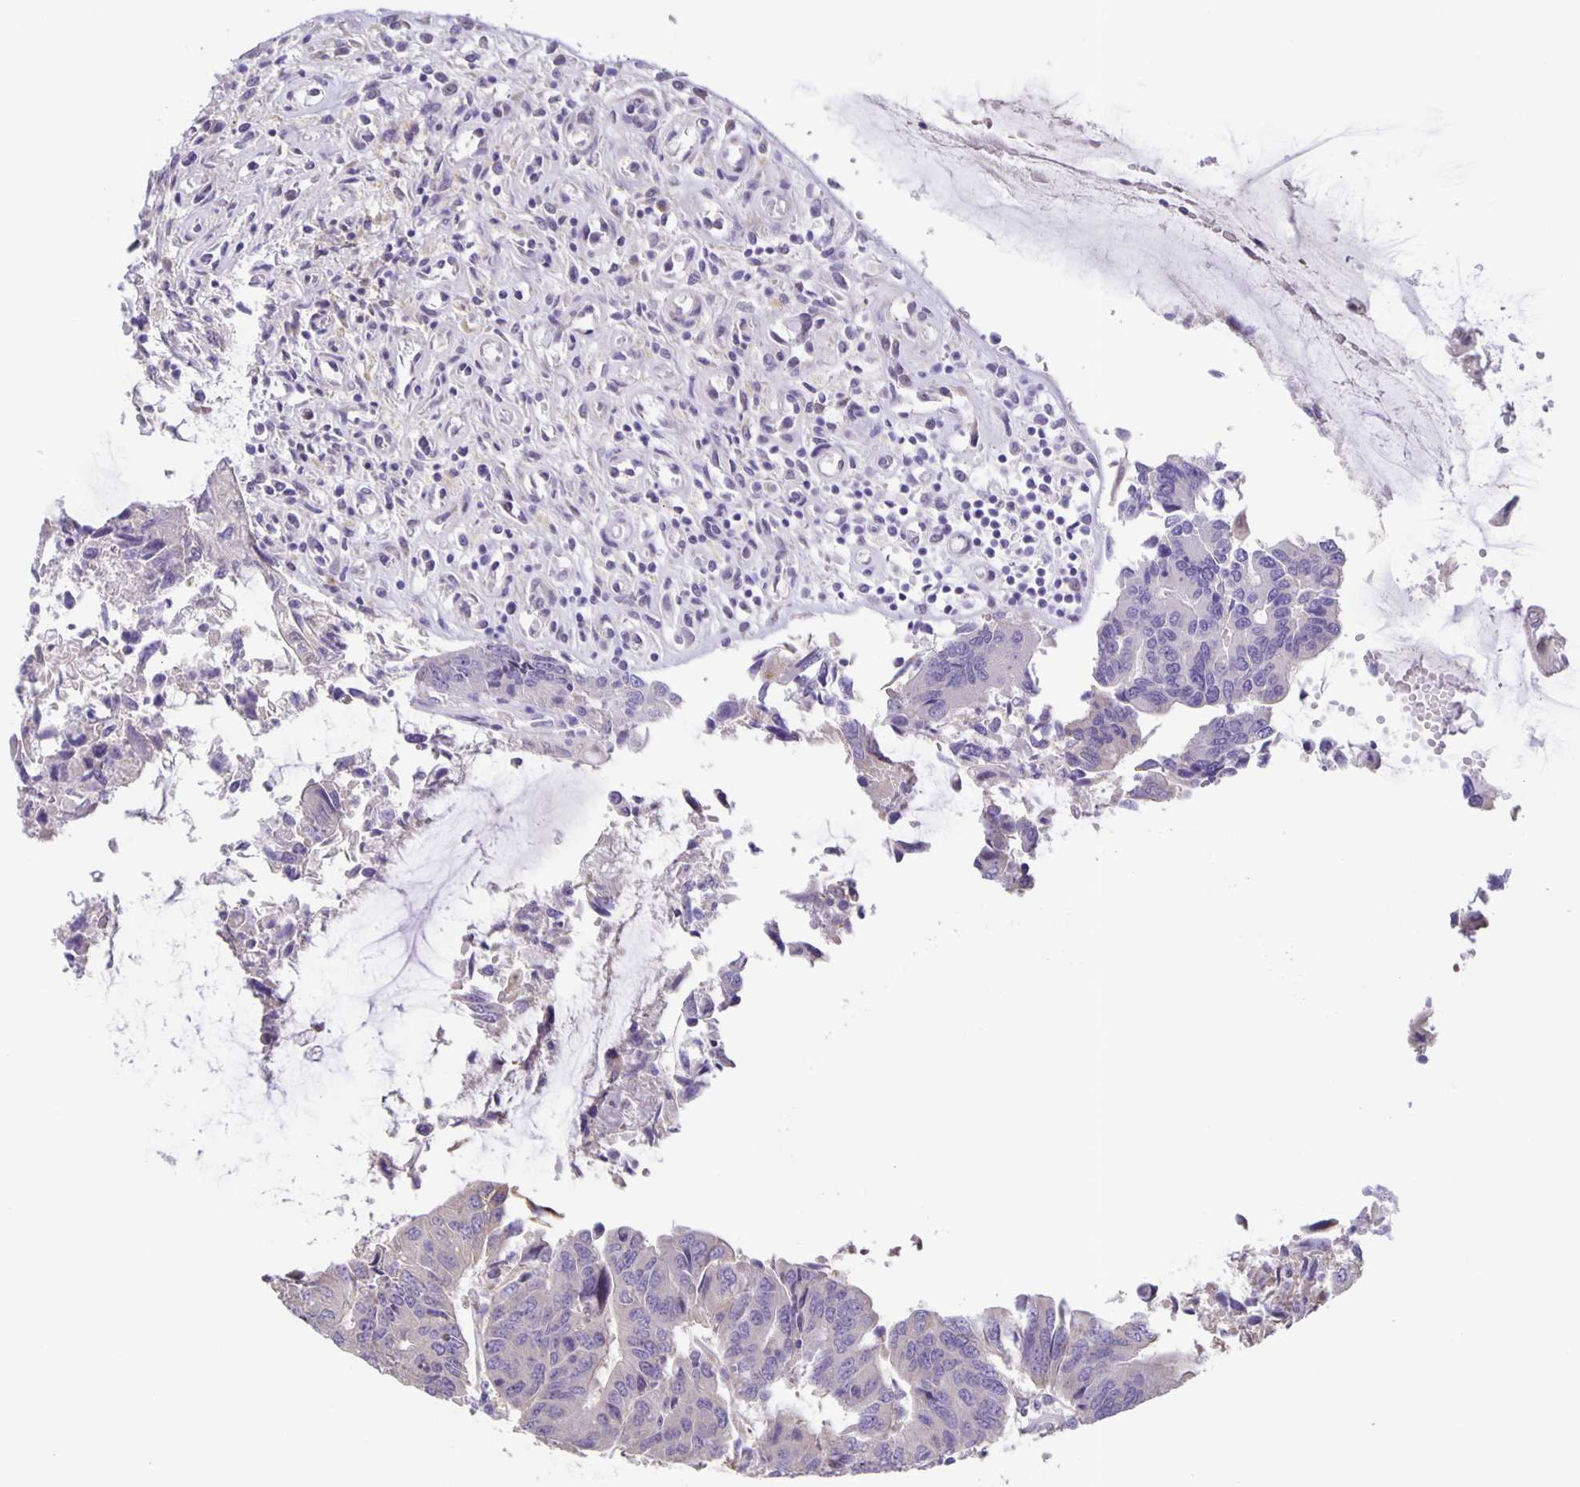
{"staining": {"intensity": "negative", "quantity": "none", "location": "none"}, "tissue": "colorectal cancer", "cell_type": "Tumor cells", "image_type": "cancer", "snomed": [{"axis": "morphology", "description": "Adenocarcinoma, NOS"}, {"axis": "topography", "description": "Colon"}], "caption": "This histopathology image is of colorectal adenocarcinoma stained with IHC to label a protein in brown with the nuclei are counter-stained blue. There is no staining in tumor cells. (DAB immunohistochemistry visualized using brightfield microscopy, high magnification).", "gene": "MAPK12", "patient": {"sex": "female", "age": 67}}